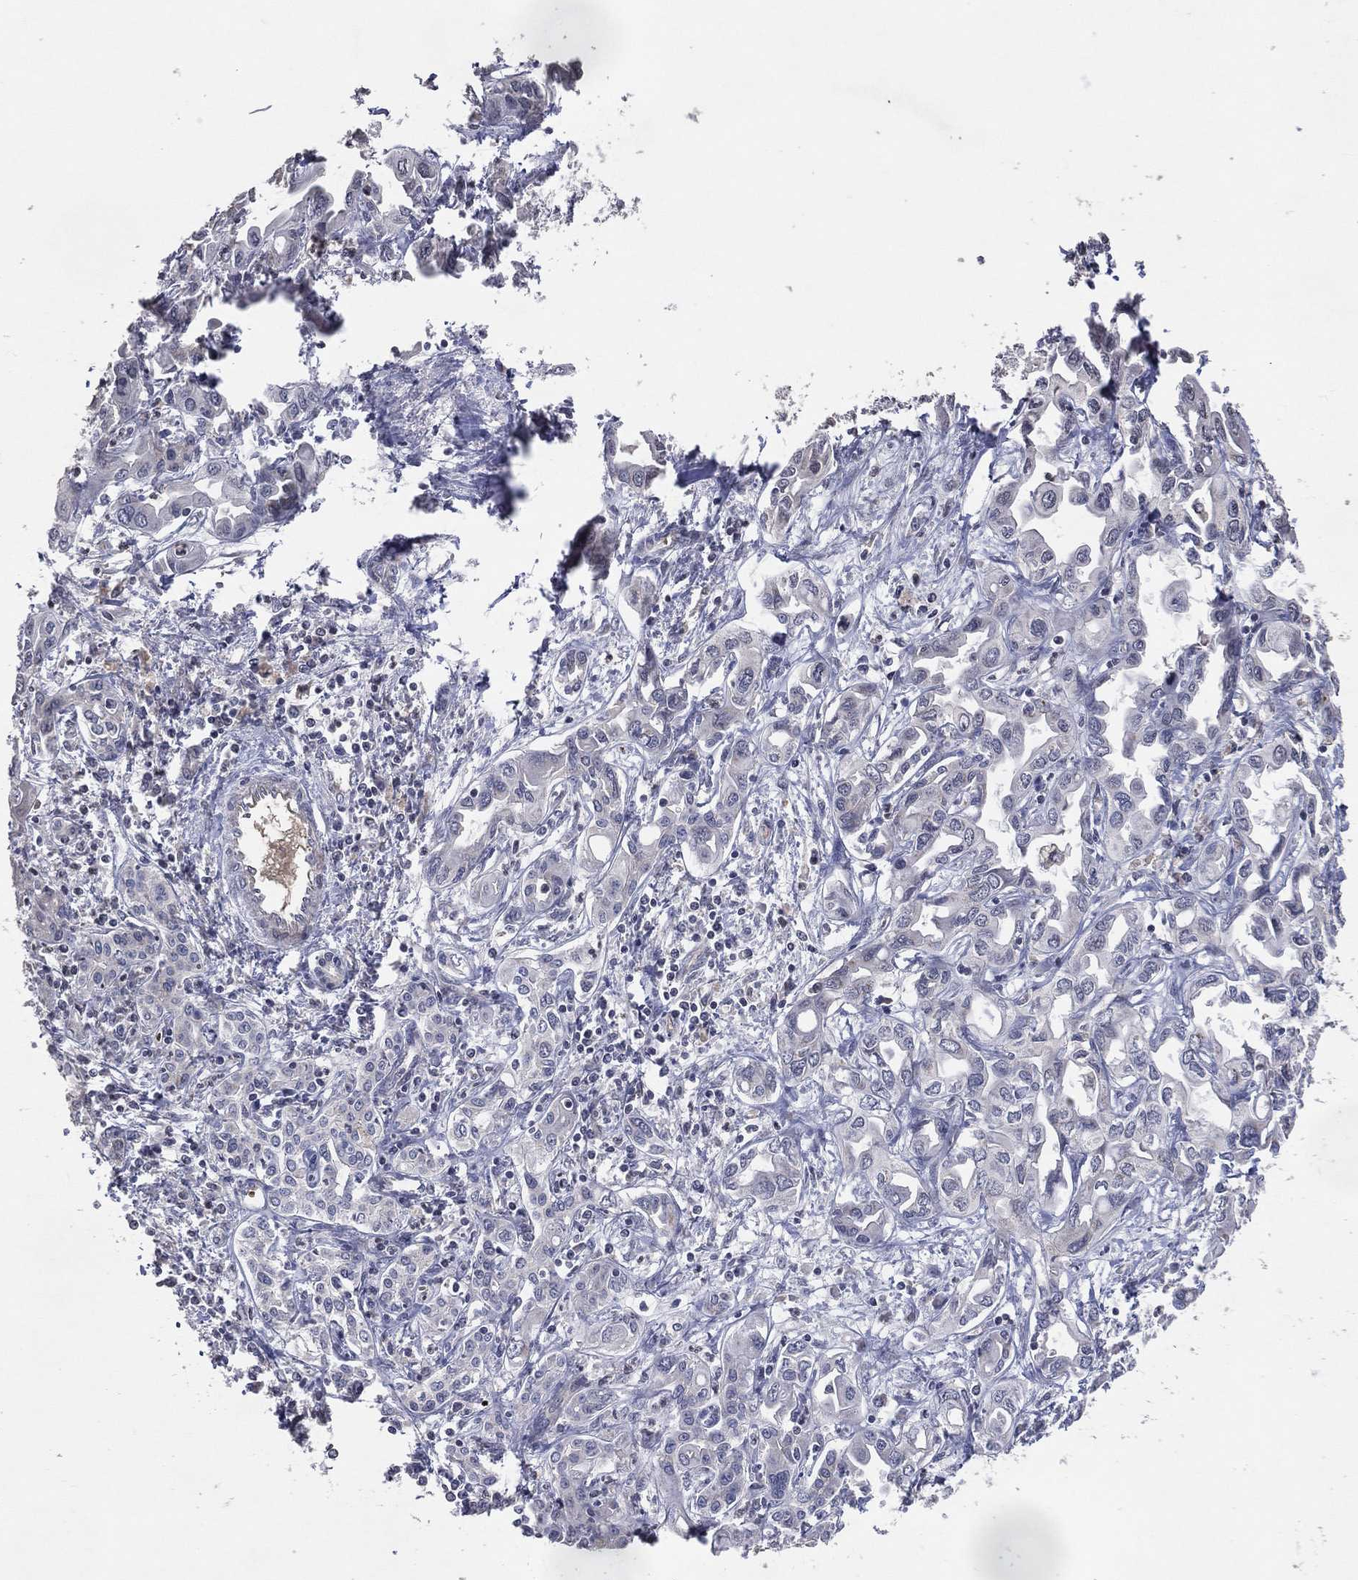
{"staining": {"intensity": "negative", "quantity": "none", "location": "none"}, "tissue": "liver cancer", "cell_type": "Tumor cells", "image_type": "cancer", "snomed": [{"axis": "morphology", "description": "Cholangiocarcinoma"}, {"axis": "topography", "description": "Liver"}], "caption": "This is an IHC photomicrograph of human cholangiocarcinoma (liver). There is no positivity in tumor cells.", "gene": "DNAH7", "patient": {"sex": "female", "age": 64}}